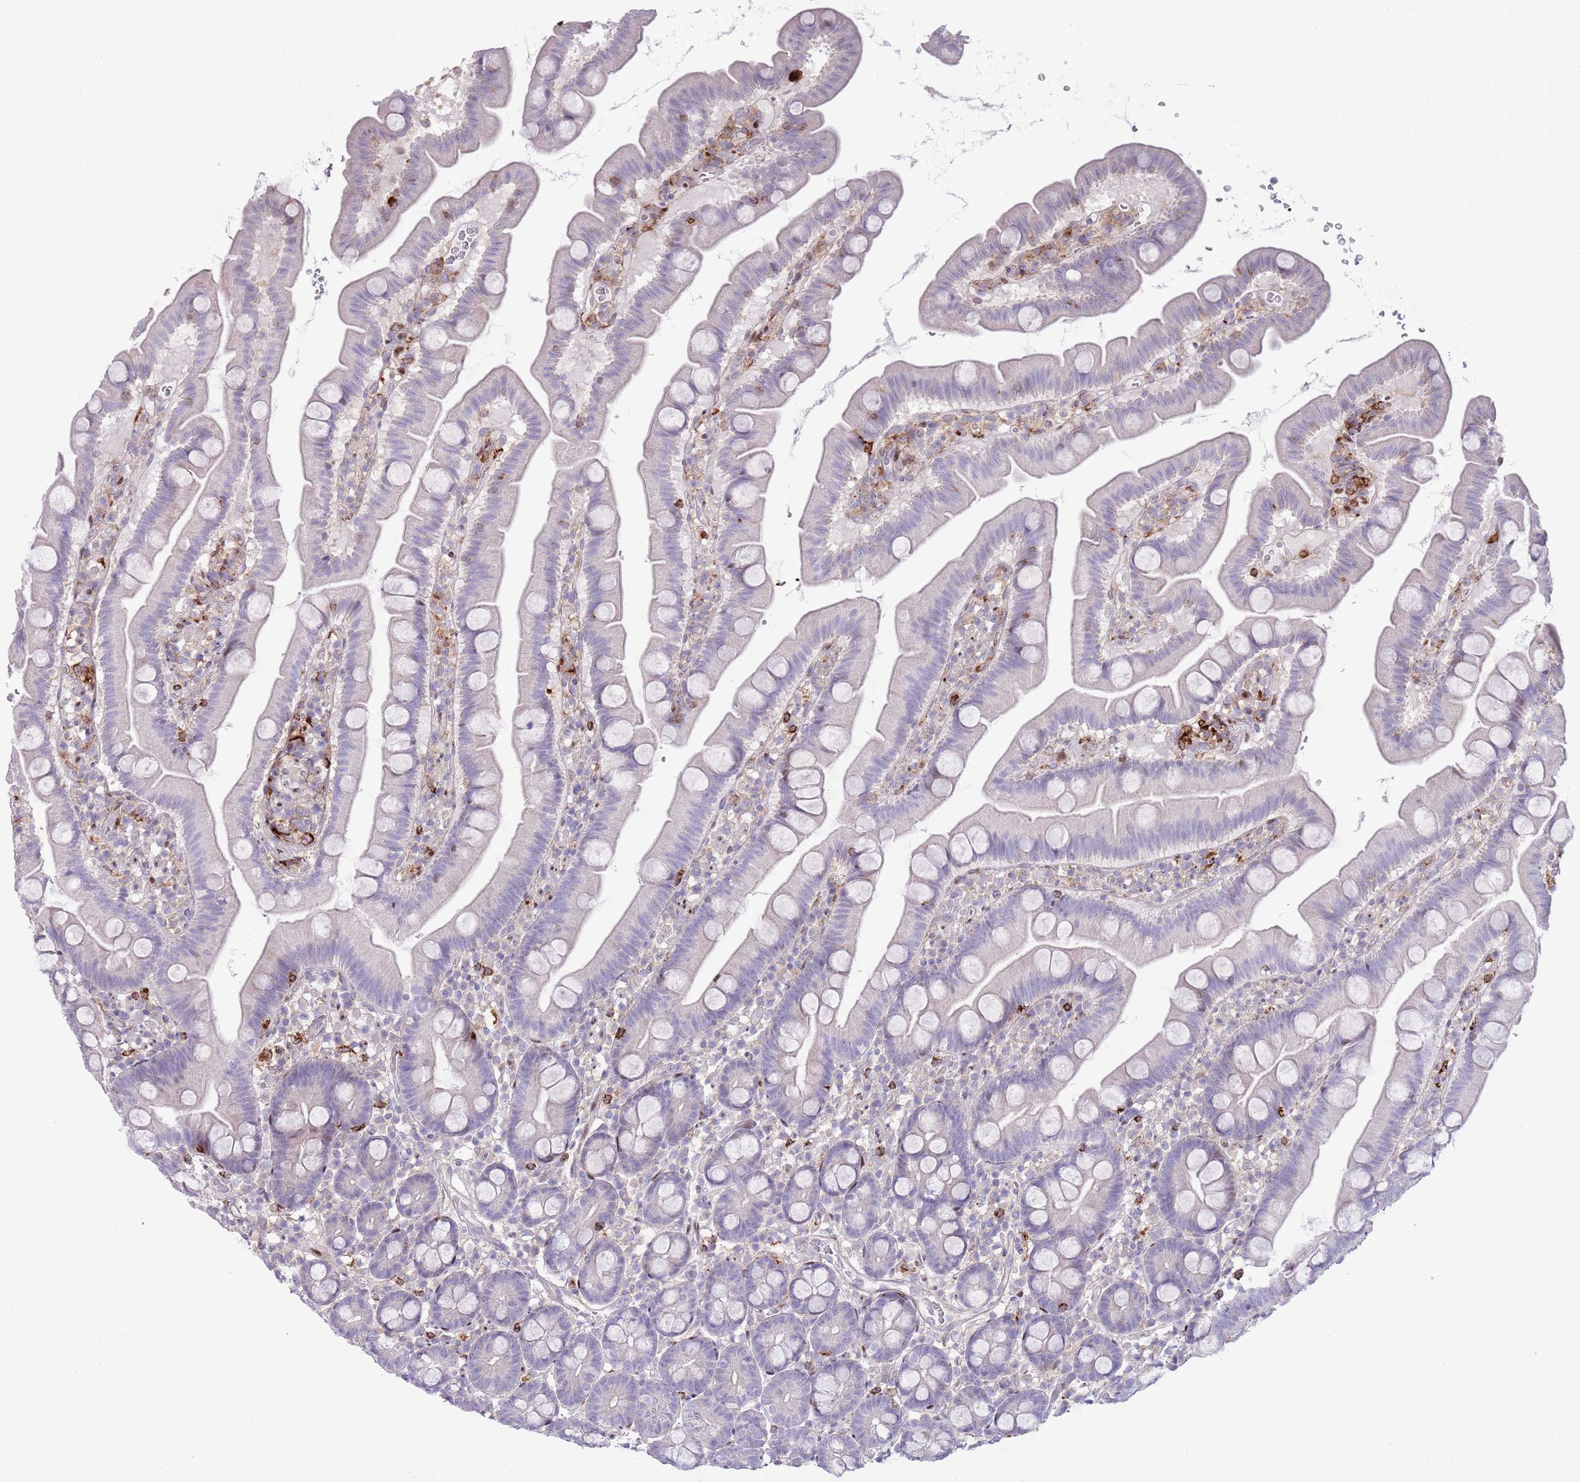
{"staining": {"intensity": "negative", "quantity": "none", "location": "none"}, "tissue": "small intestine", "cell_type": "Glandular cells", "image_type": "normal", "snomed": [{"axis": "morphology", "description": "Normal tissue, NOS"}, {"axis": "topography", "description": "Small intestine"}], "caption": "The IHC photomicrograph has no significant staining in glandular cells of small intestine.", "gene": "ANO8", "patient": {"sex": "female", "age": 68}}